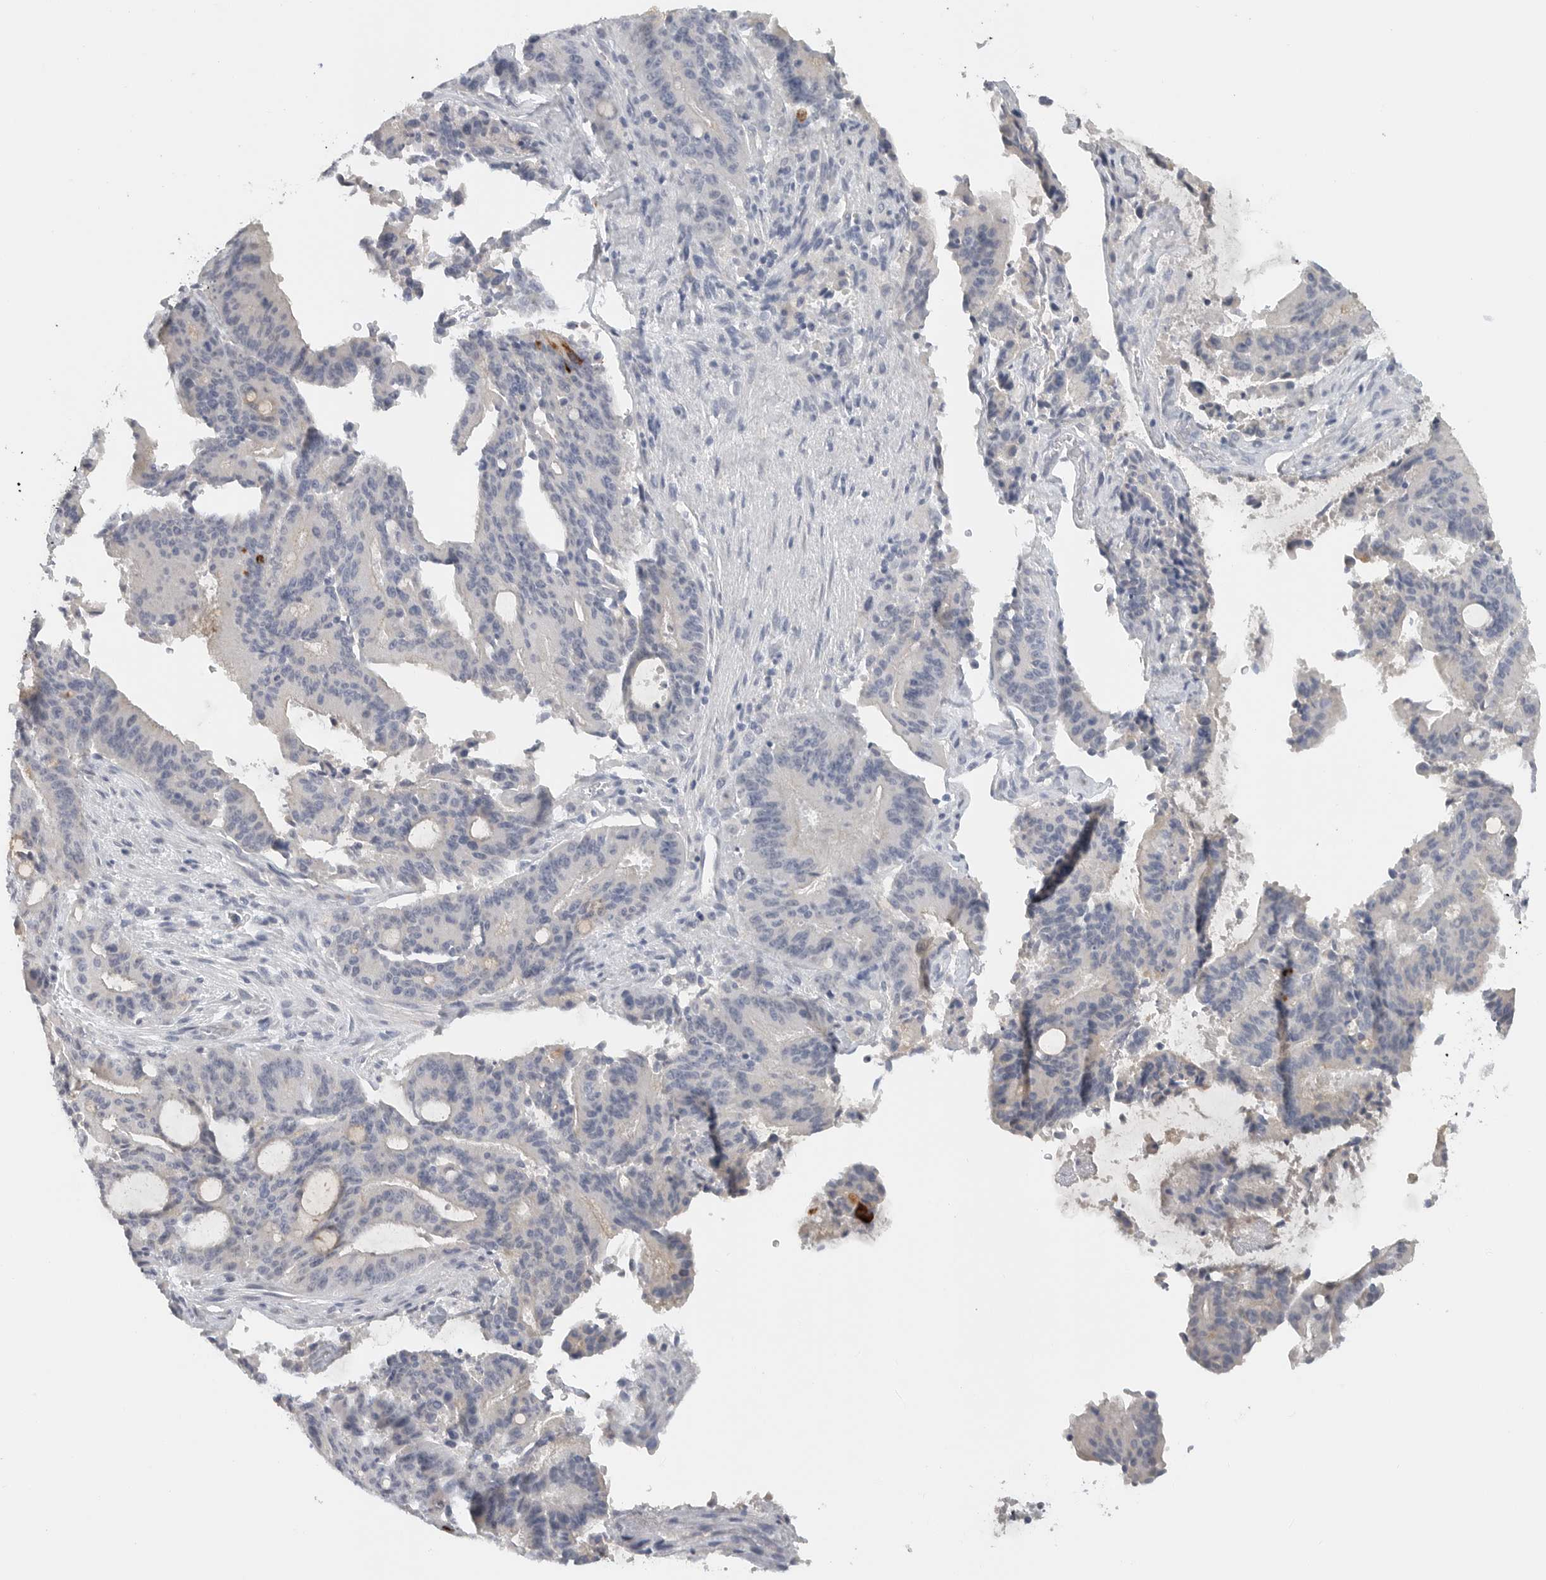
{"staining": {"intensity": "negative", "quantity": "none", "location": "none"}, "tissue": "liver cancer", "cell_type": "Tumor cells", "image_type": "cancer", "snomed": [{"axis": "morphology", "description": "Normal tissue, NOS"}, {"axis": "morphology", "description": "Cholangiocarcinoma"}, {"axis": "topography", "description": "Liver"}, {"axis": "topography", "description": "Peripheral nerve tissue"}], "caption": "Micrograph shows no significant protein positivity in tumor cells of cholangiocarcinoma (liver).", "gene": "PAM", "patient": {"sex": "female", "age": 73}}